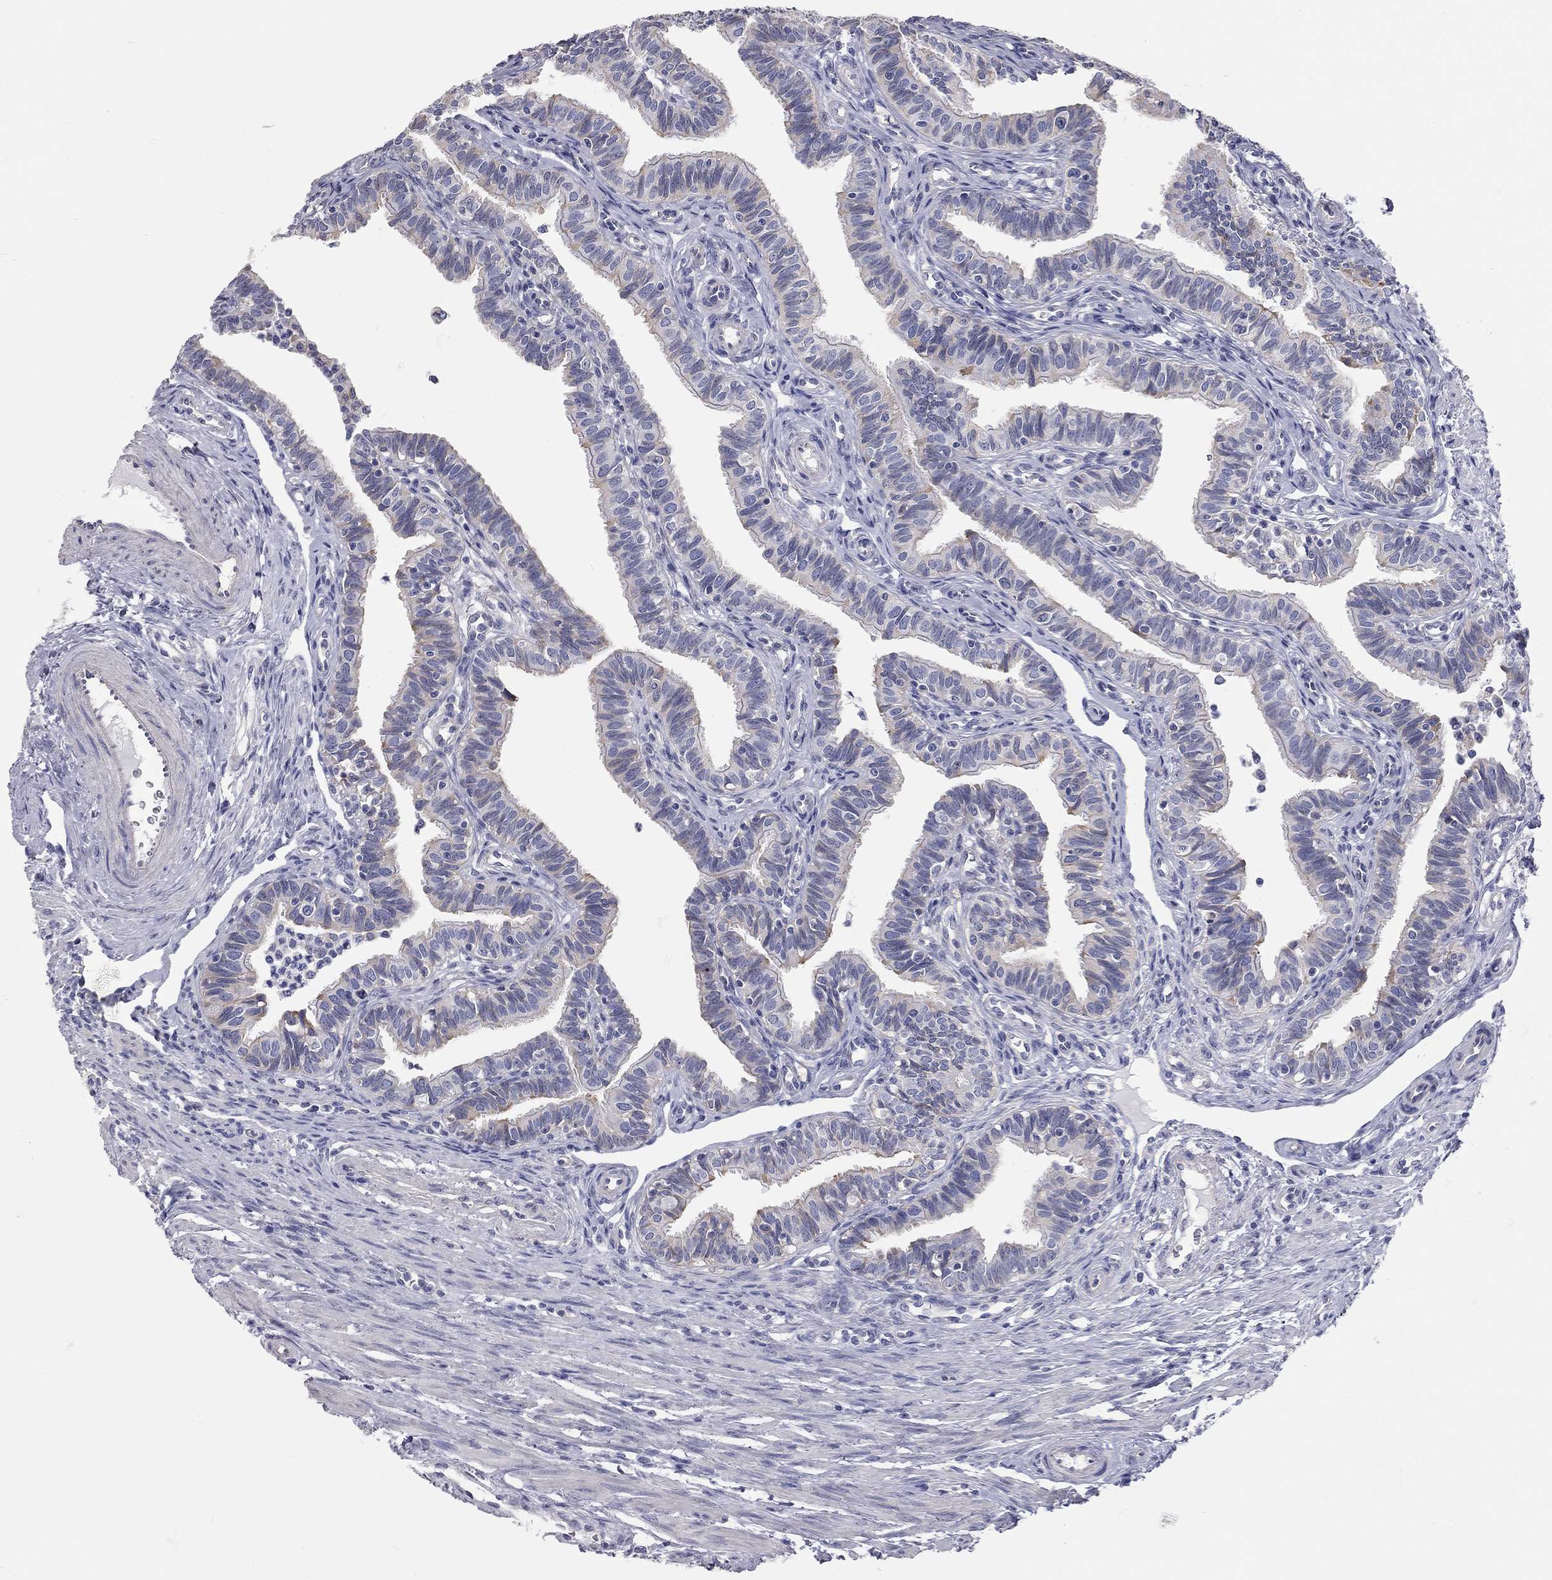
{"staining": {"intensity": "moderate", "quantity": "<25%", "location": "cytoplasmic/membranous"}, "tissue": "fallopian tube", "cell_type": "Glandular cells", "image_type": "normal", "snomed": [{"axis": "morphology", "description": "Normal tissue, NOS"}, {"axis": "topography", "description": "Fallopian tube"}], "caption": "A low amount of moderate cytoplasmic/membranous staining is seen in approximately <25% of glandular cells in normal fallopian tube.", "gene": "XAGE2", "patient": {"sex": "female", "age": 36}}